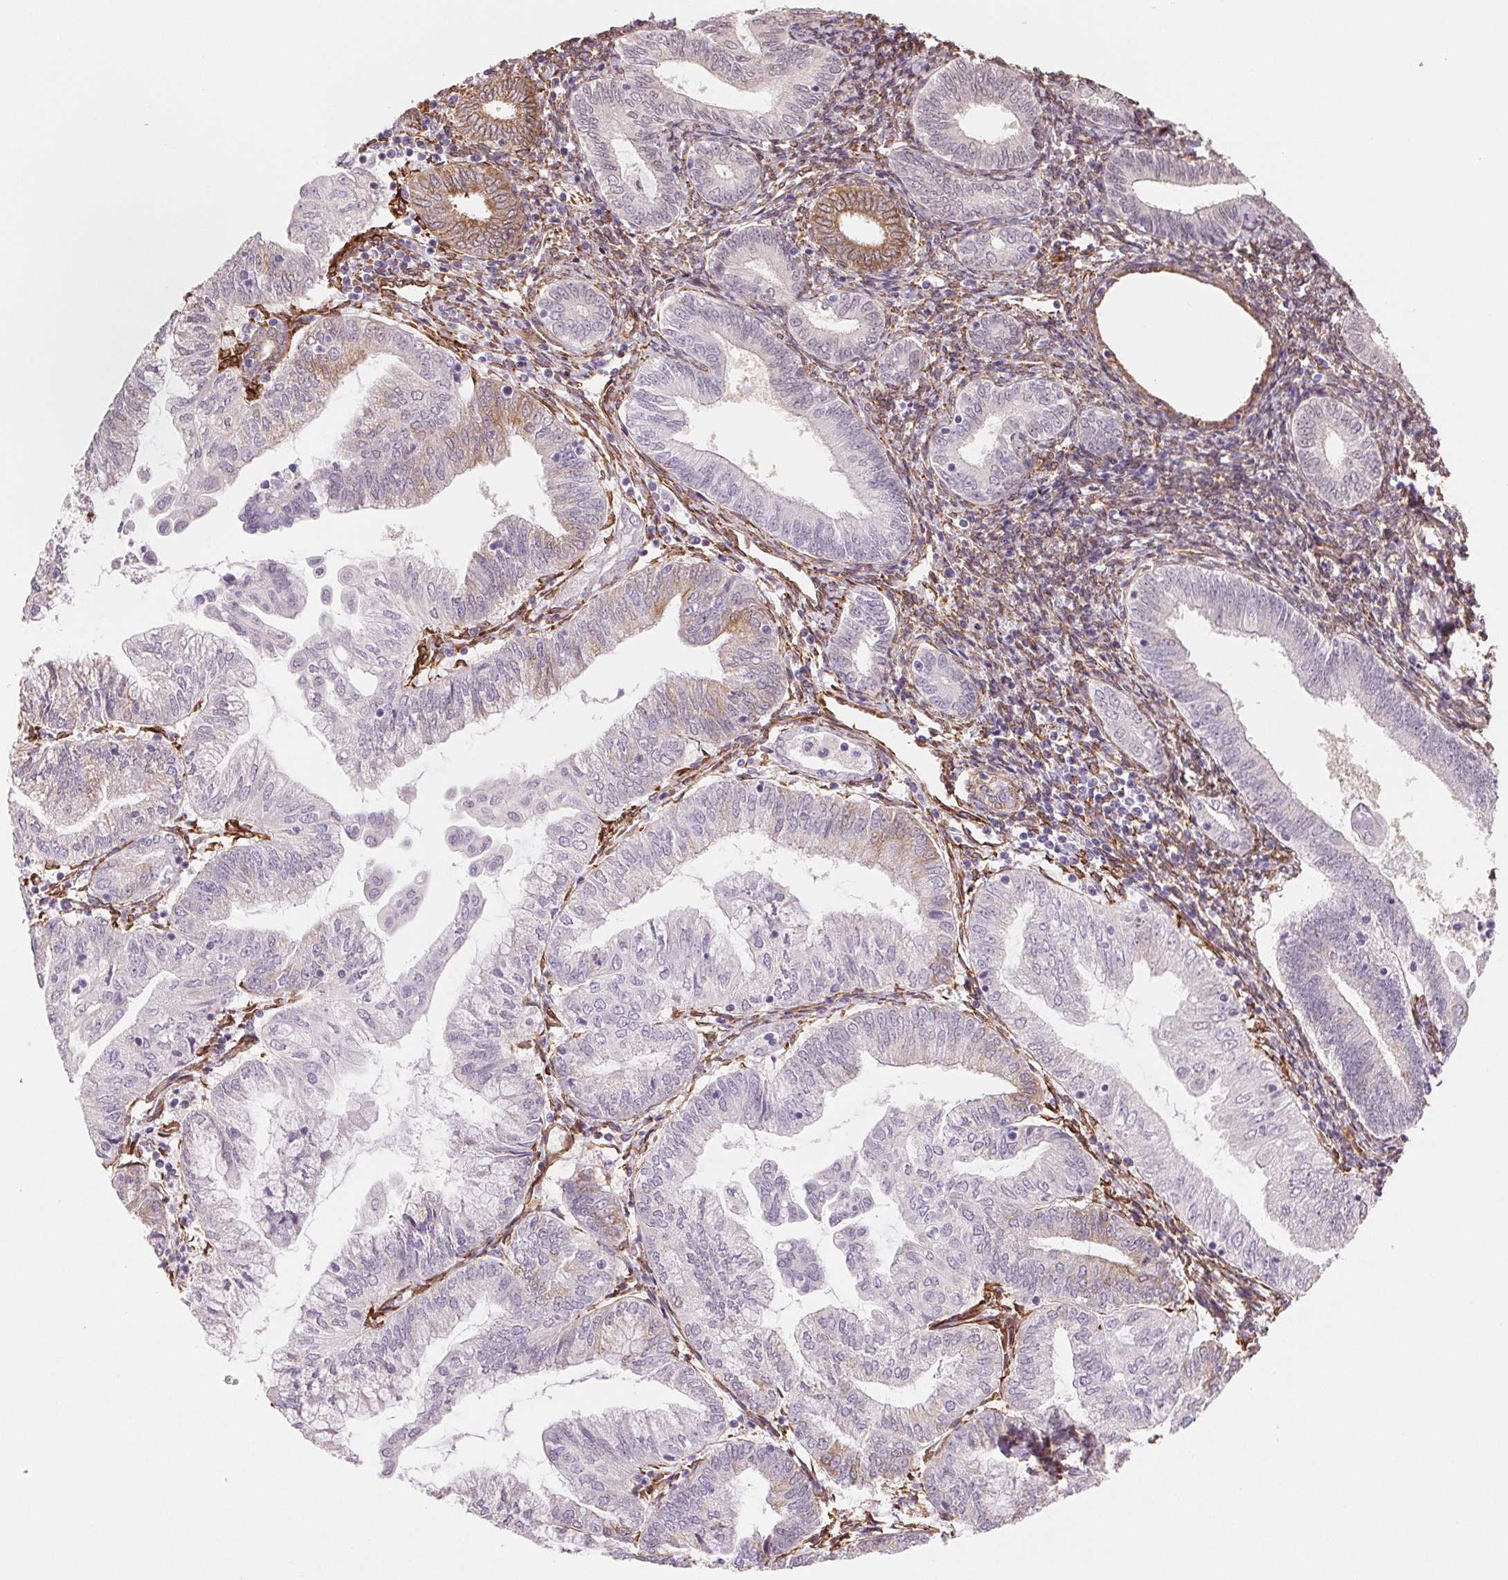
{"staining": {"intensity": "weak", "quantity": "<25%", "location": "cytoplasmic/membranous"}, "tissue": "endometrial cancer", "cell_type": "Tumor cells", "image_type": "cancer", "snomed": [{"axis": "morphology", "description": "Adenocarcinoma, NOS"}, {"axis": "topography", "description": "Endometrium"}], "caption": "High power microscopy micrograph of an immunohistochemistry (IHC) image of endometrial cancer (adenocarcinoma), revealing no significant staining in tumor cells.", "gene": "FKBP10", "patient": {"sex": "female", "age": 55}}